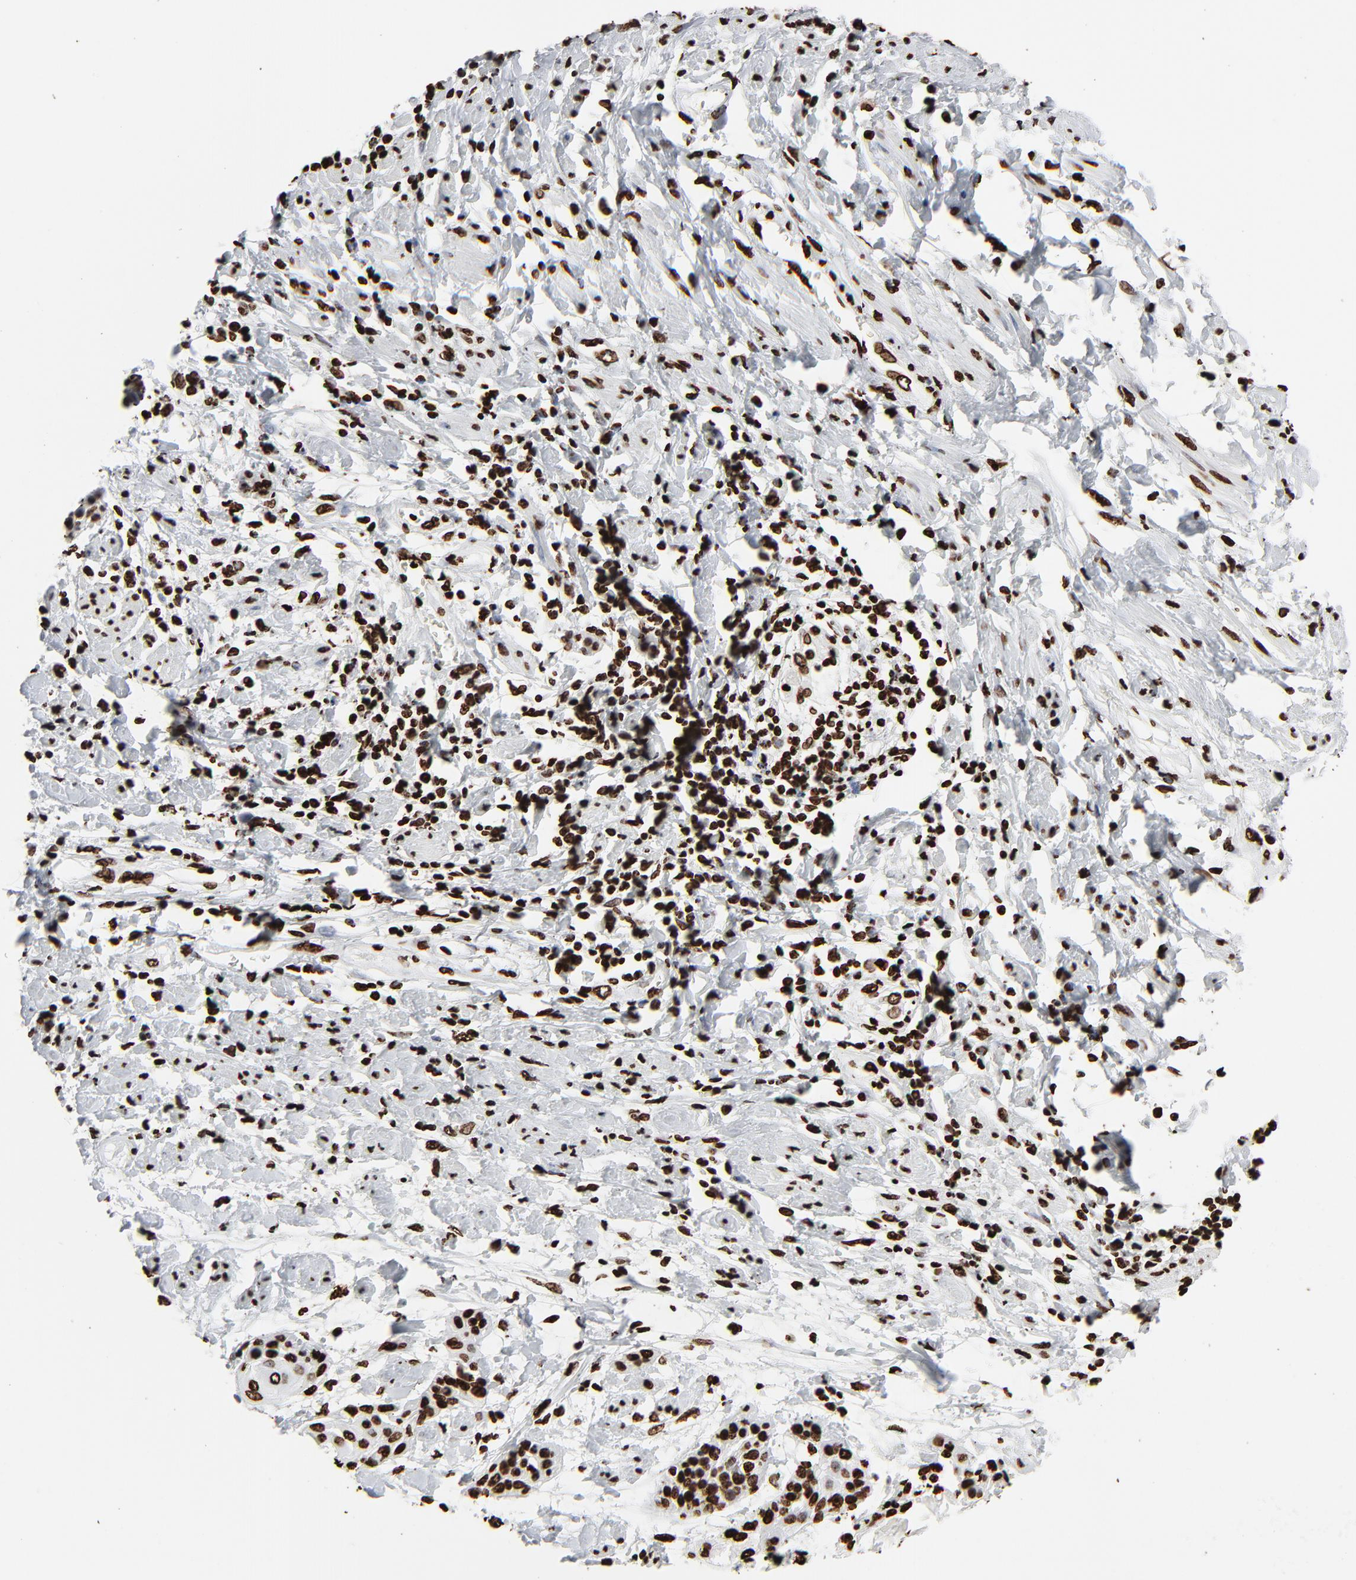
{"staining": {"intensity": "strong", "quantity": ">75%", "location": "nuclear"}, "tissue": "cervical cancer", "cell_type": "Tumor cells", "image_type": "cancer", "snomed": [{"axis": "morphology", "description": "Squamous cell carcinoma, NOS"}, {"axis": "topography", "description": "Cervix"}], "caption": "Squamous cell carcinoma (cervical) stained with IHC demonstrates strong nuclear expression in approximately >75% of tumor cells.", "gene": "H3-4", "patient": {"sex": "female", "age": 57}}